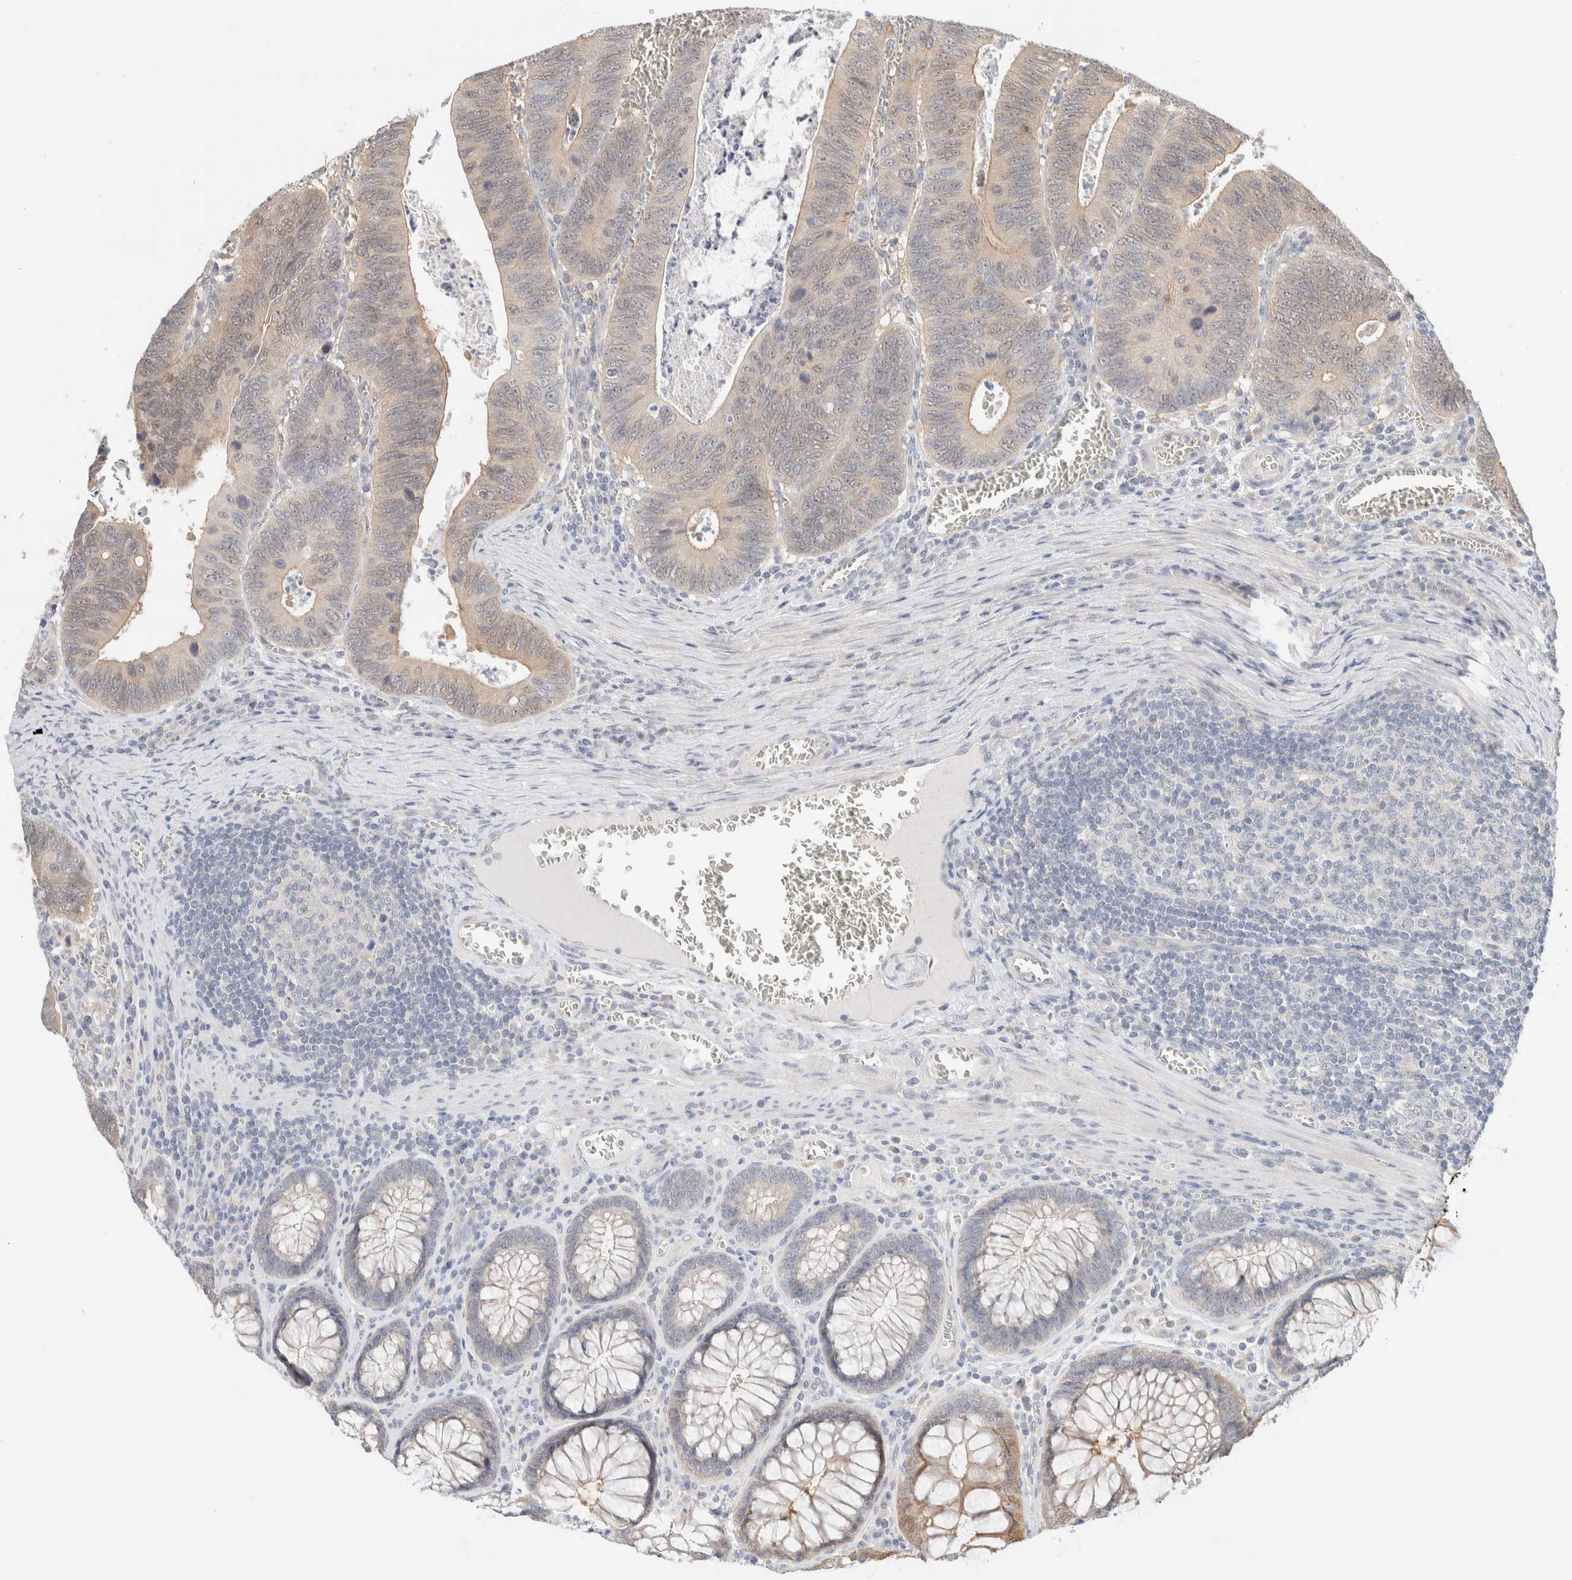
{"staining": {"intensity": "weak", "quantity": "<25%", "location": "cytoplasmic/membranous"}, "tissue": "colorectal cancer", "cell_type": "Tumor cells", "image_type": "cancer", "snomed": [{"axis": "morphology", "description": "Inflammation, NOS"}, {"axis": "morphology", "description": "Adenocarcinoma, NOS"}, {"axis": "topography", "description": "Colon"}], "caption": "An image of adenocarcinoma (colorectal) stained for a protein displays no brown staining in tumor cells.", "gene": "CA13", "patient": {"sex": "male", "age": 72}}